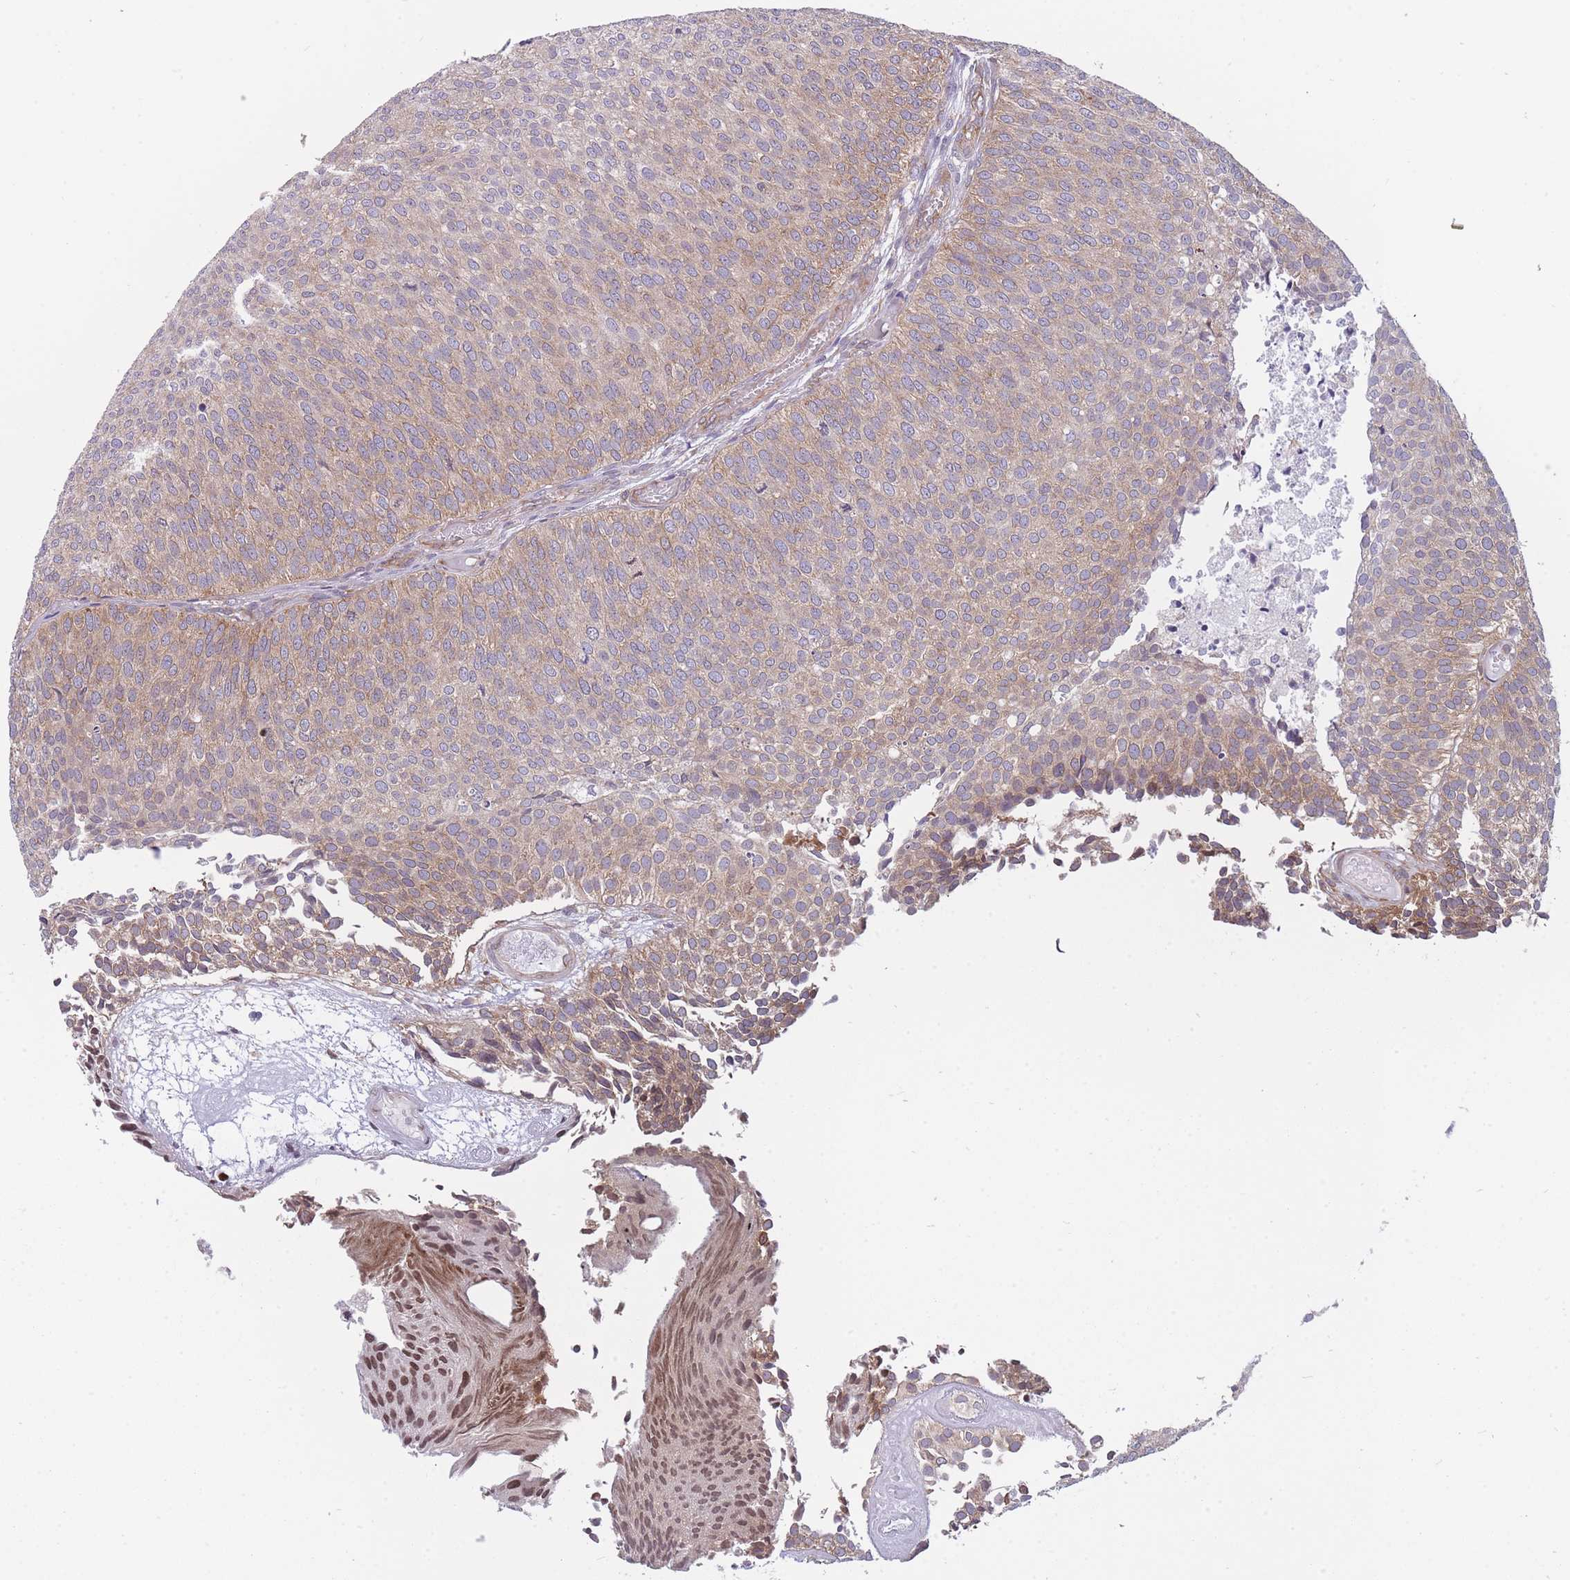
{"staining": {"intensity": "moderate", "quantity": ">75%", "location": "cytoplasmic/membranous,nuclear"}, "tissue": "urothelial cancer", "cell_type": "Tumor cells", "image_type": "cancer", "snomed": [{"axis": "morphology", "description": "Urothelial carcinoma, Low grade"}, {"axis": "topography", "description": "Urinary bladder"}], "caption": "Urothelial carcinoma (low-grade) stained for a protein exhibits moderate cytoplasmic/membranous and nuclear positivity in tumor cells.", "gene": "CCDC124", "patient": {"sex": "male", "age": 84}}